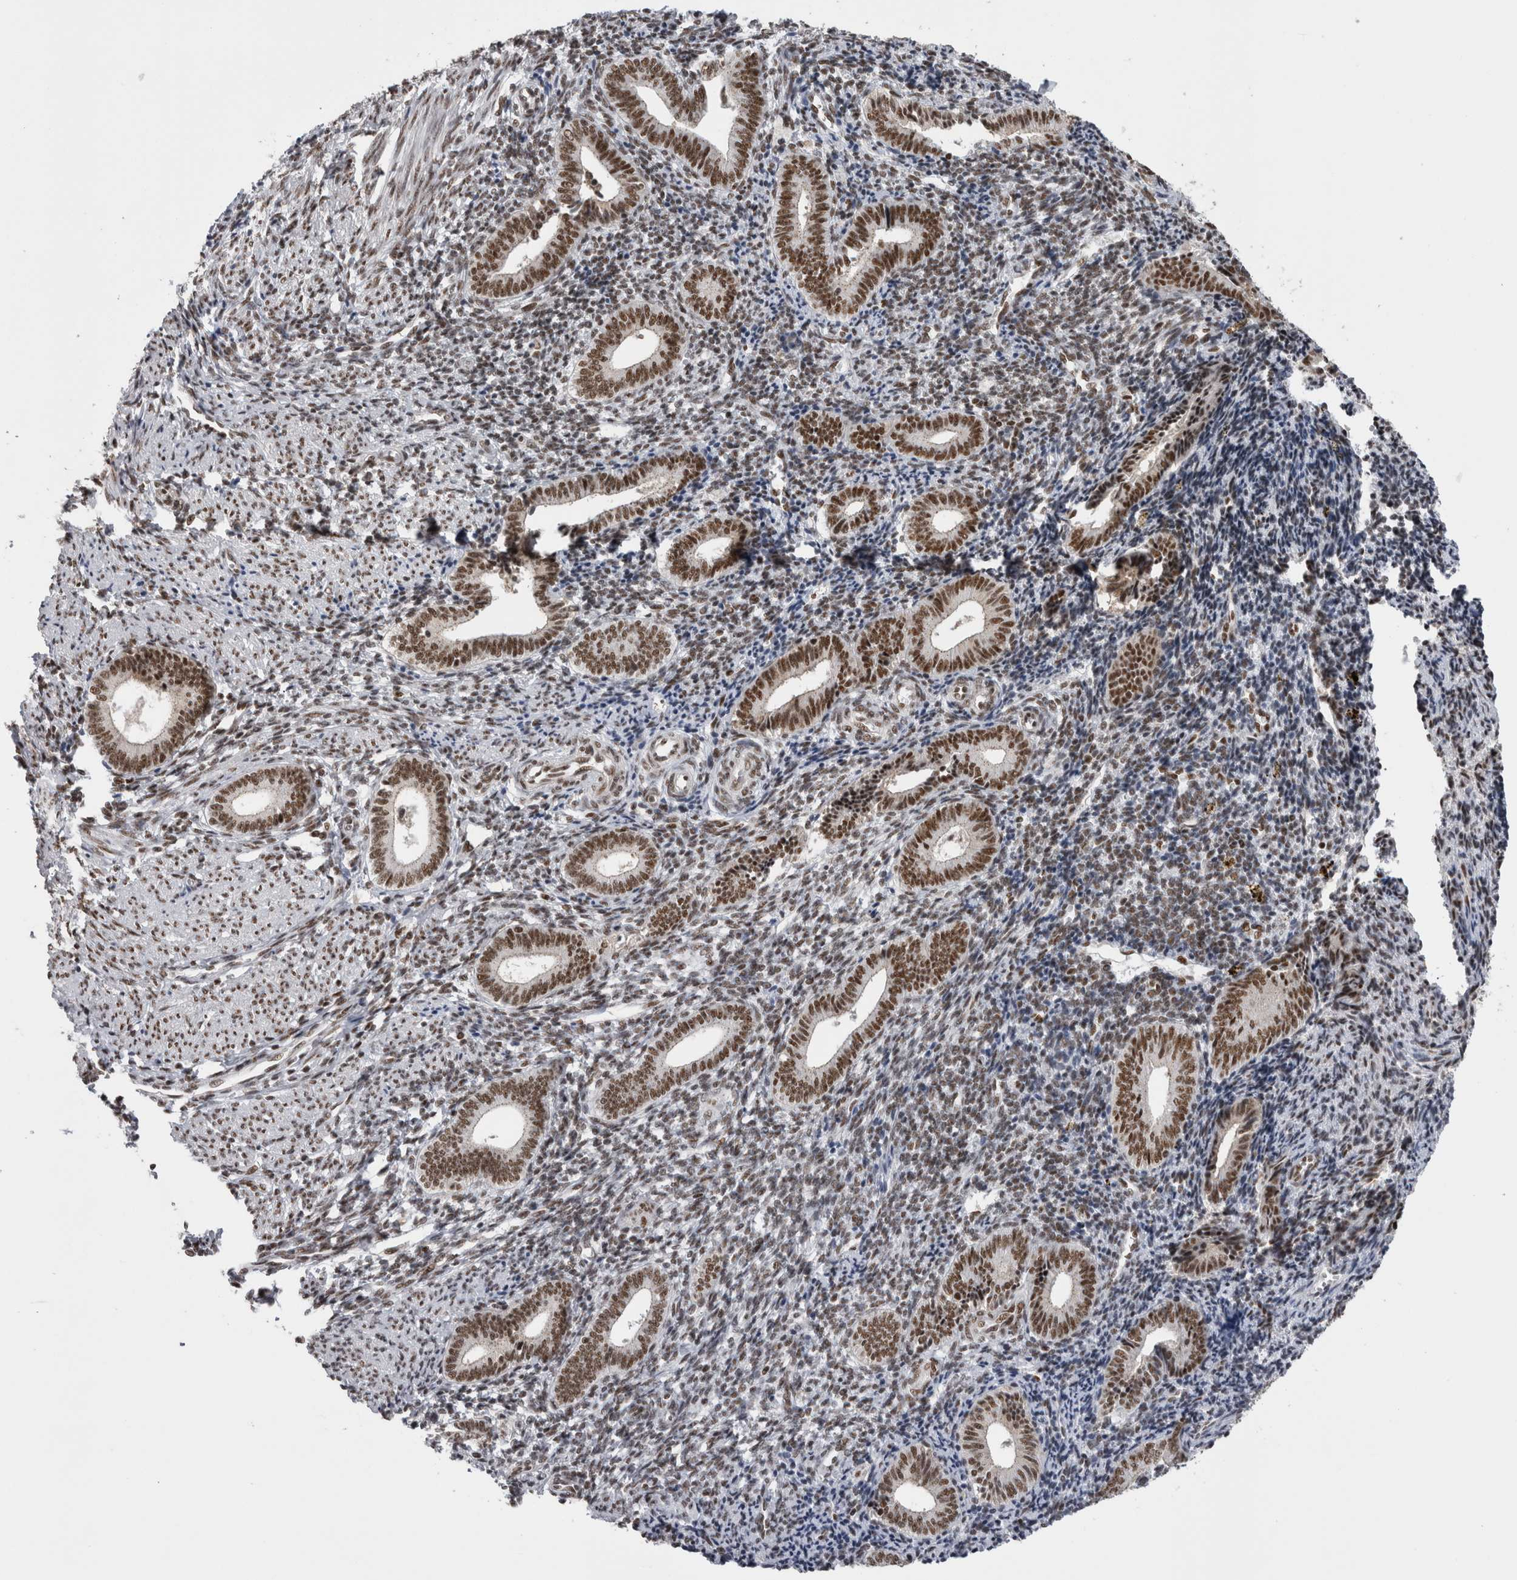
{"staining": {"intensity": "moderate", "quantity": "<25%", "location": "nuclear"}, "tissue": "endometrium", "cell_type": "Cells in endometrial stroma", "image_type": "normal", "snomed": [{"axis": "morphology", "description": "Normal tissue, NOS"}, {"axis": "topography", "description": "Uterus"}, {"axis": "topography", "description": "Endometrium"}], "caption": "Endometrium stained for a protein (brown) displays moderate nuclear positive staining in about <25% of cells in endometrial stroma.", "gene": "CDK11A", "patient": {"sex": "female", "age": 33}}